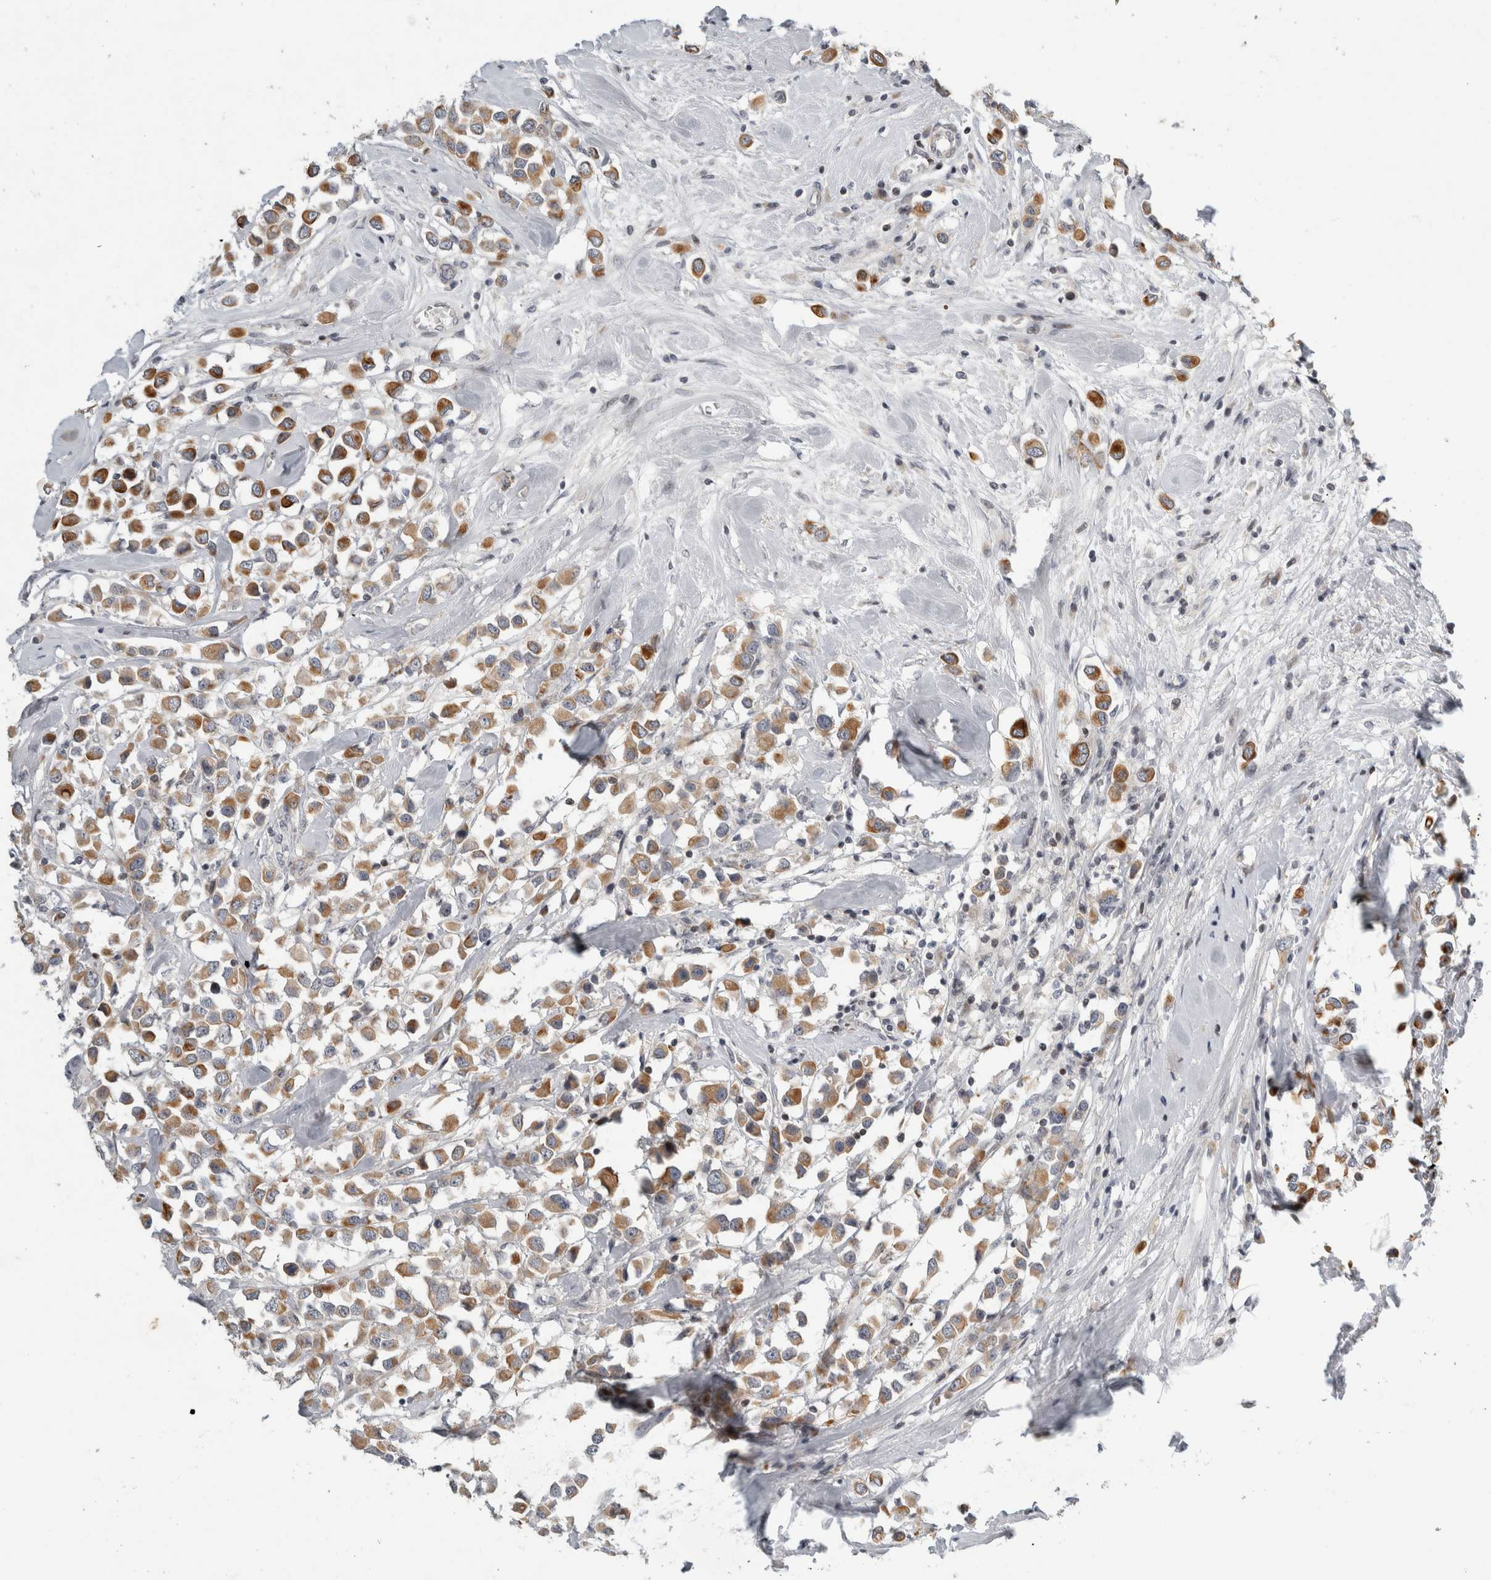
{"staining": {"intensity": "moderate", "quantity": ">75%", "location": "cytoplasmic/membranous"}, "tissue": "breast cancer", "cell_type": "Tumor cells", "image_type": "cancer", "snomed": [{"axis": "morphology", "description": "Duct carcinoma"}, {"axis": "topography", "description": "Breast"}], "caption": "Tumor cells show medium levels of moderate cytoplasmic/membranous expression in approximately >75% of cells in human breast cancer (infiltrating ductal carcinoma).", "gene": "UTP25", "patient": {"sex": "female", "age": 61}}